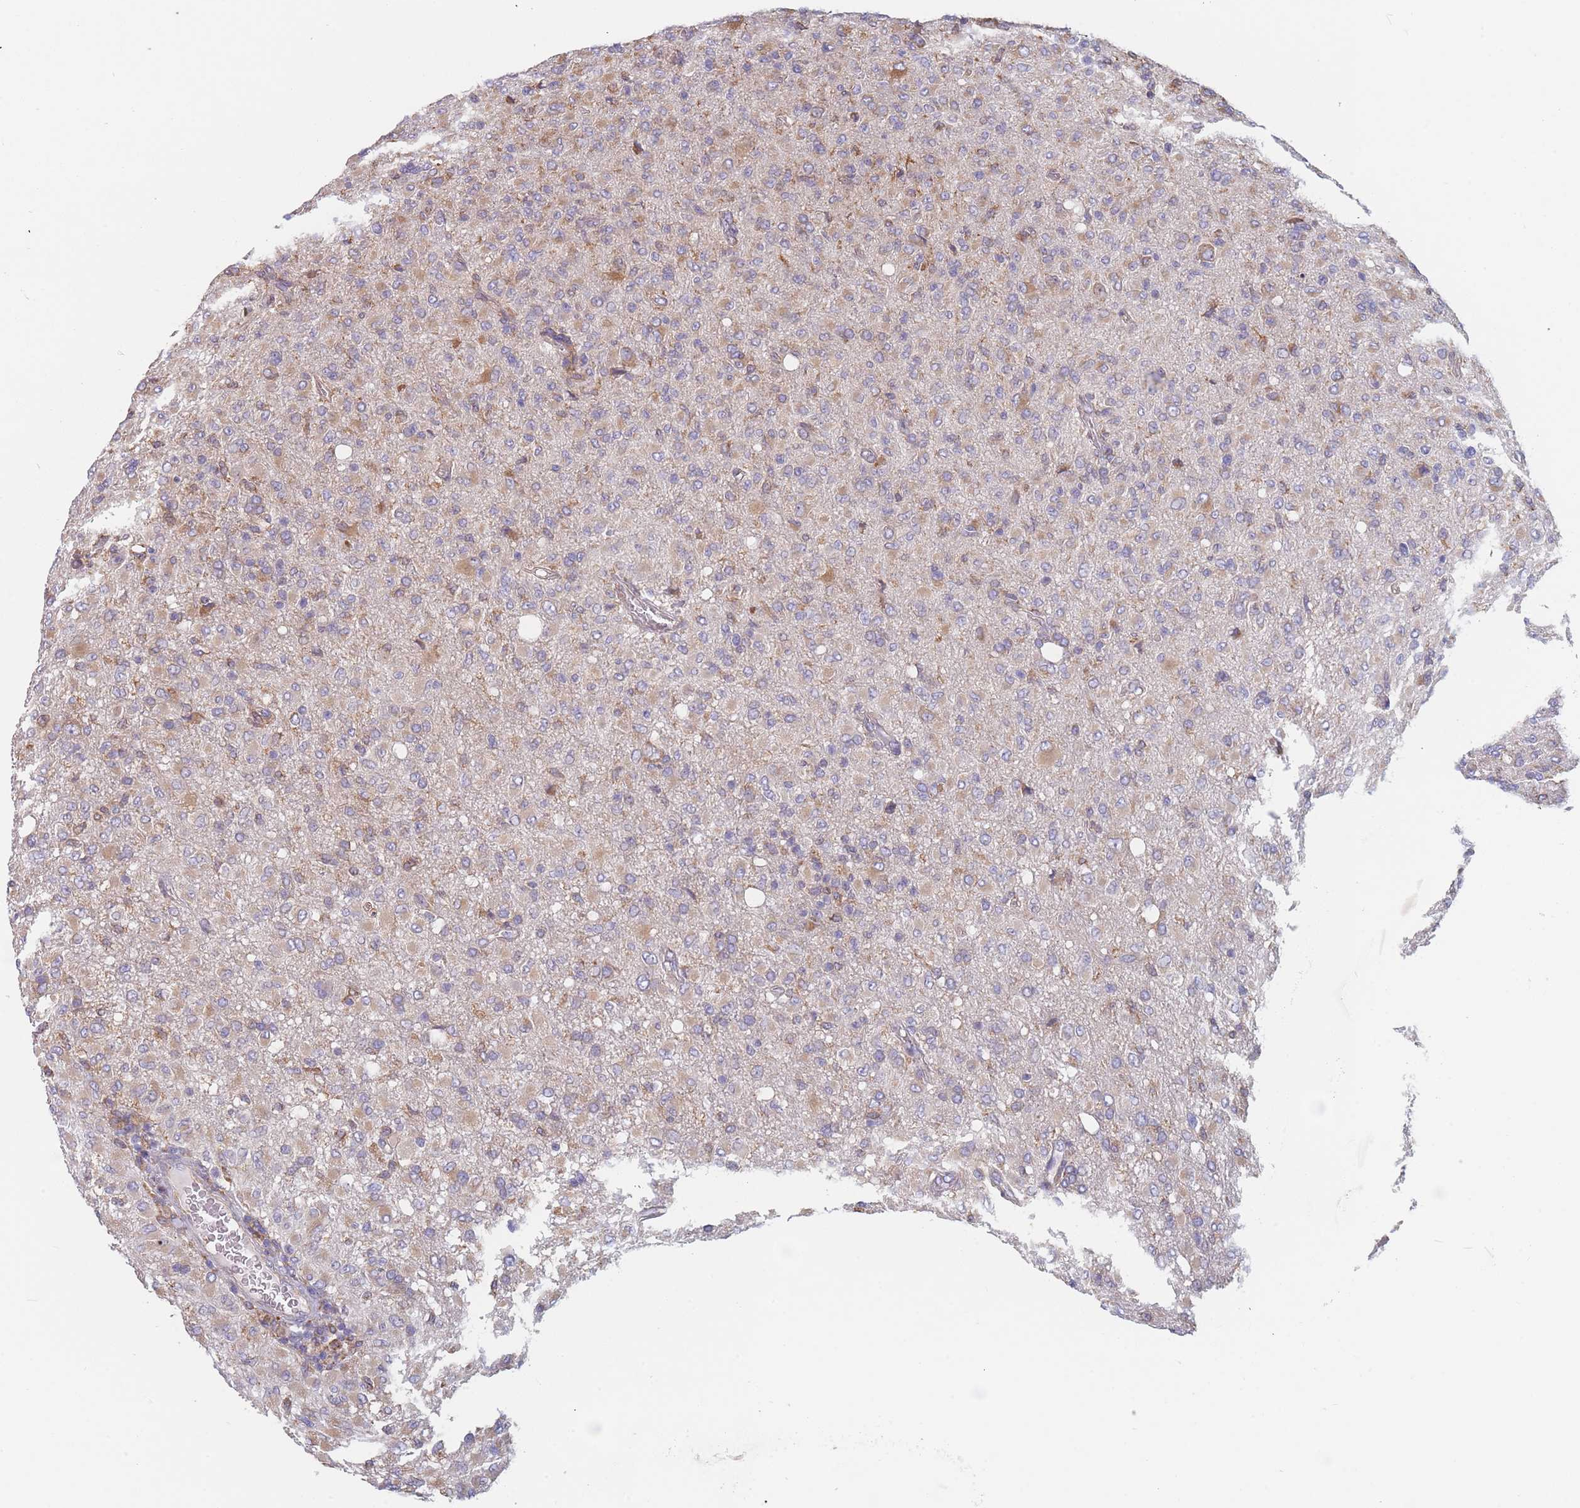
{"staining": {"intensity": "weak", "quantity": "25%-75%", "location": "cytoplasmic/membranous"}, "tissue": "glioma", "cell_type": "Tumor cells", "image_type": "cancer", "snomed": [{"axis": "morphology", "description": "Glioma, malignant, High grade"}, {"axis": "topography", "description": "Brain"}], "caption": "High-grade glioma (malignant) was stained to show a protein in brown. There is low levels of weak cytoplasmic/membranous positivity in about 25%-75% of tumor cells. (Brightfield microscopy of DAB IHC at high magnification).", "gene": "OR7C2", "patient": {"sex": "female", "age": 57}}